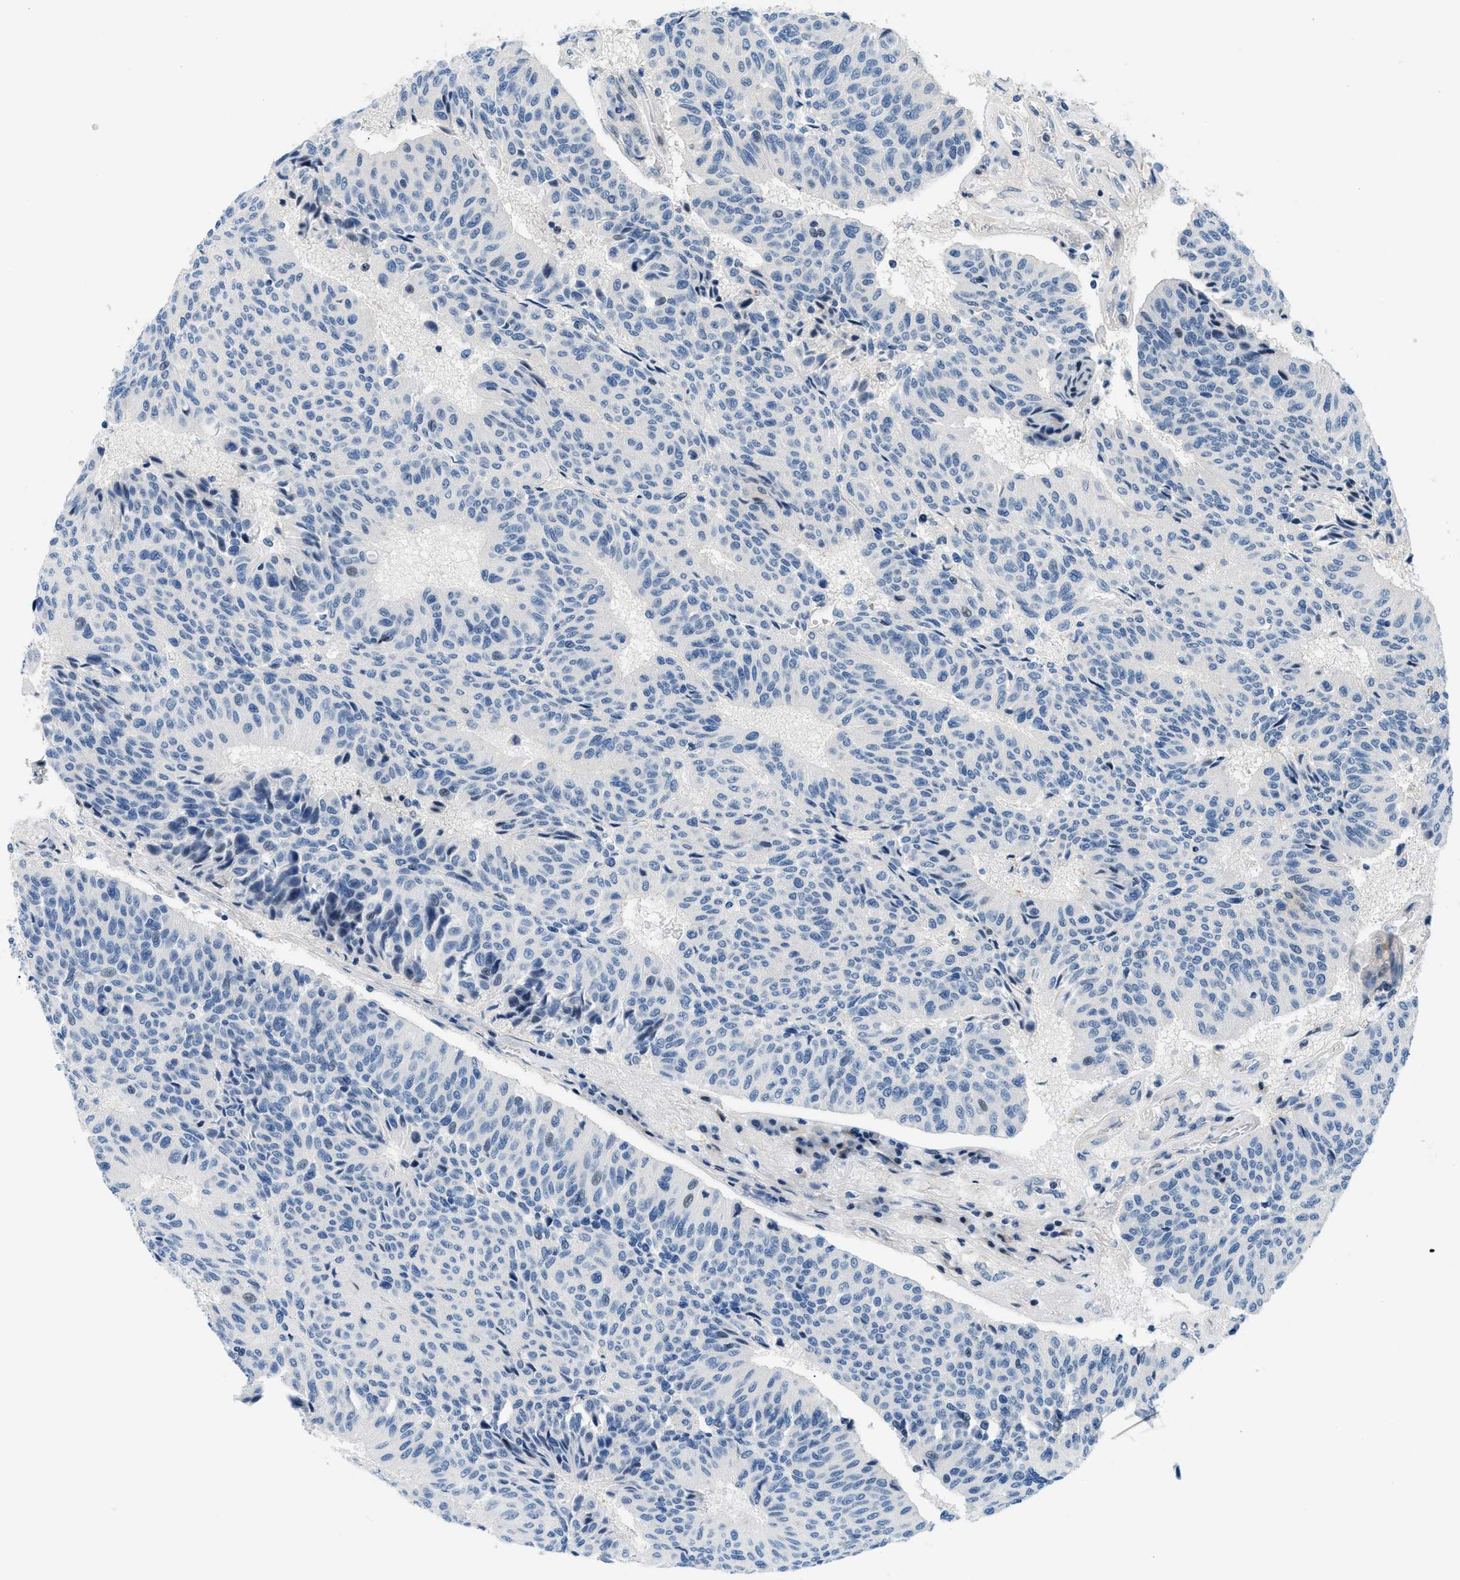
{"staining": {"intensity": "negative", "quantity": "none", "location": "none"}, "tissue": "urothelial cancer", "cell_type": "Tumor cells", "image_type": "cancer", "snomed": [{"axis": "morphology", "description": "Urothelial carcinoma, High grade"}, {"axis": "topography", "description": "Urinary bladder"}], "caption": "A micrograph of human urothelial carcinoma (high-grade) is negative for staining in tumor cells.", "gene": "FDCSP", "patient": {"sex": "male", "age": 66}}